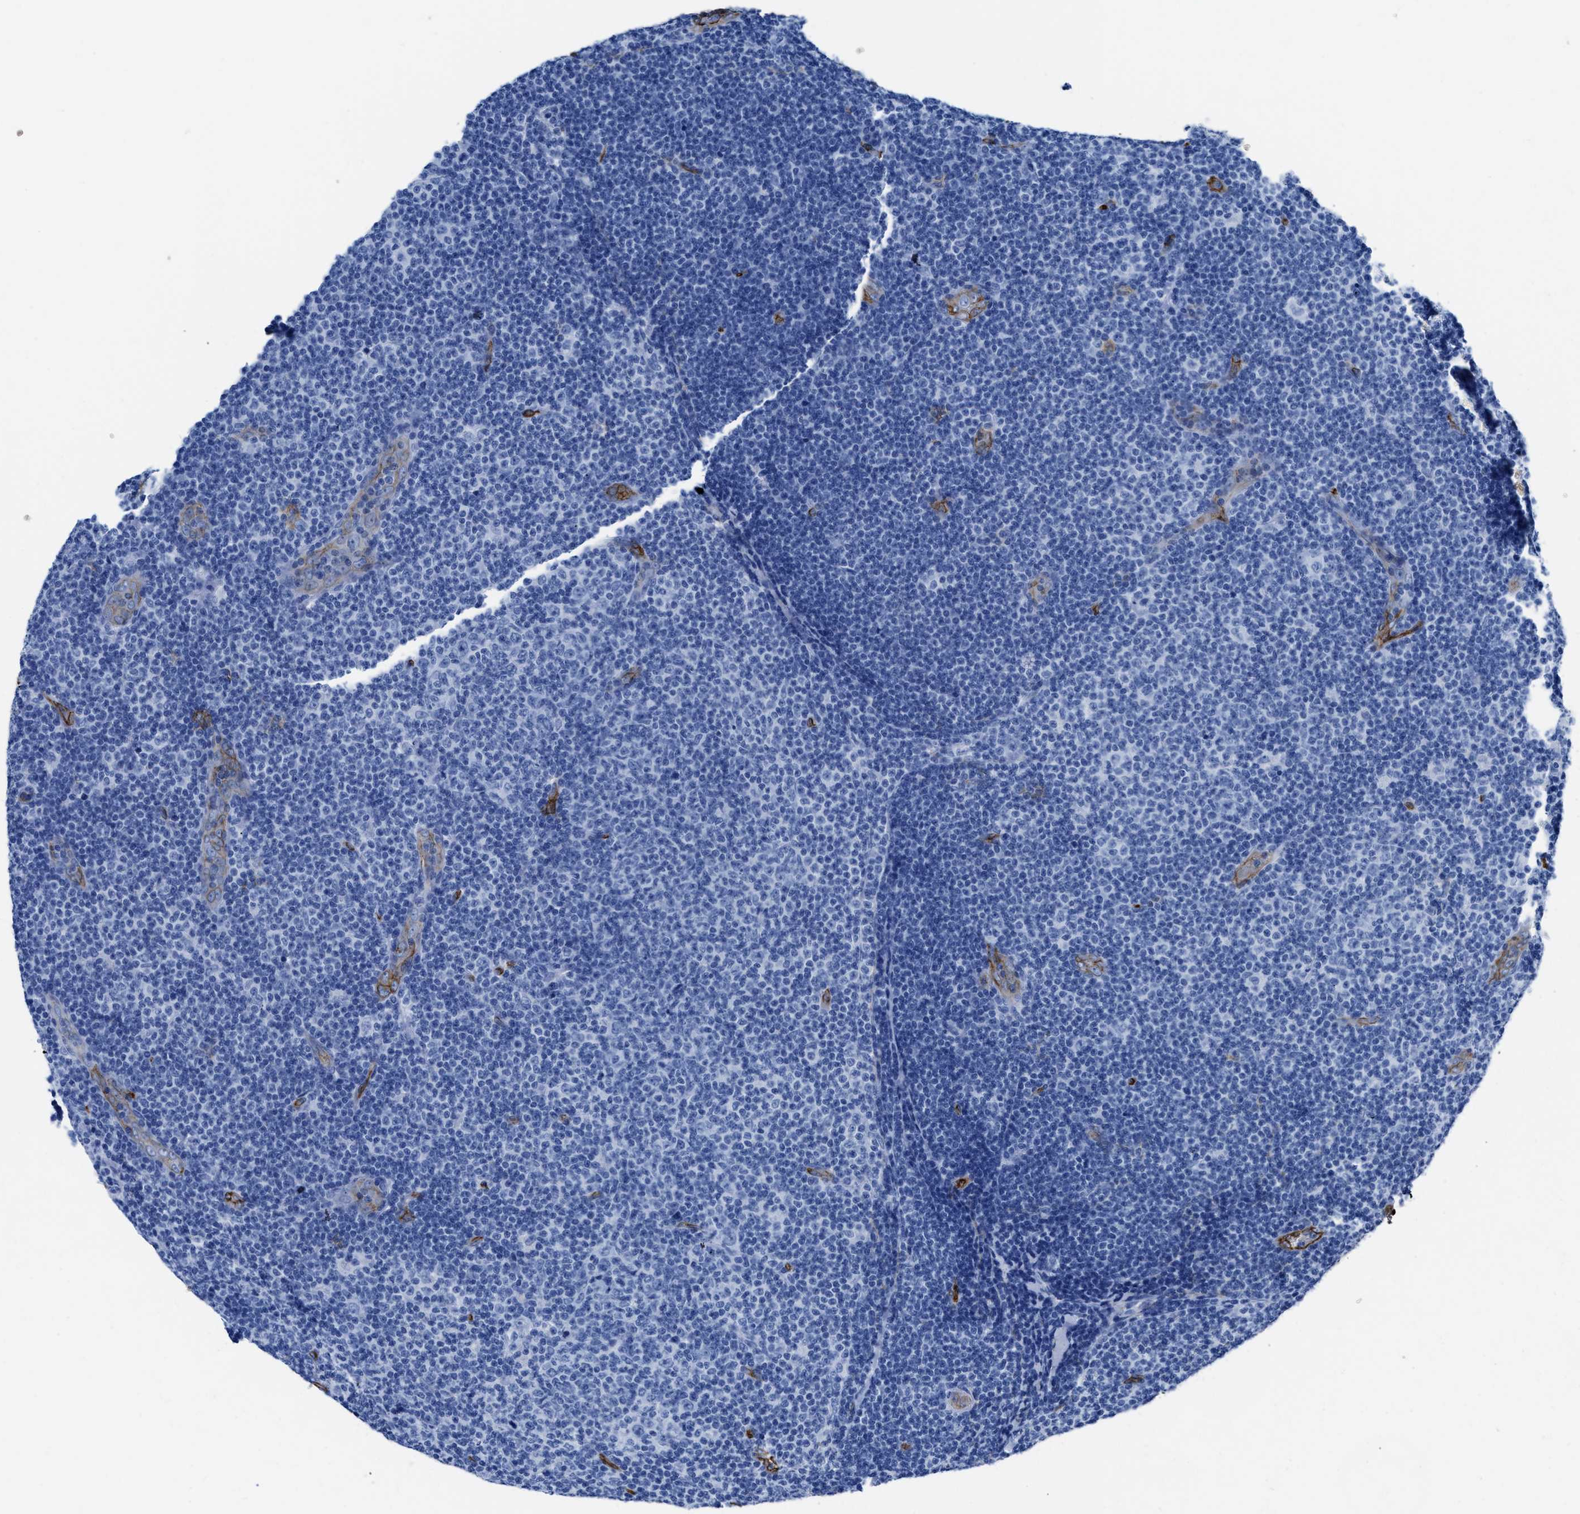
{"staining": {"intensity": "negative", "quantity": "none", "location": "none"}, "tissue": "lymphoma", "cell_type": "Tumor cells", "image_type": "cancer", "snomed": [{"axis": "morphology", "description": "Malignant lymphoma, non-Hodgkin's type, Low grade"}, {"axis": "topography", "description": "Lymph node"}], "caption": "Malignant lymphoma, non-Hodgkin's type (low-grade) stained for a protein using IHC demonstrates no positivity tumor cells.", "gene": "AQP1", "patient": {"sex": "male", "age": 83}}